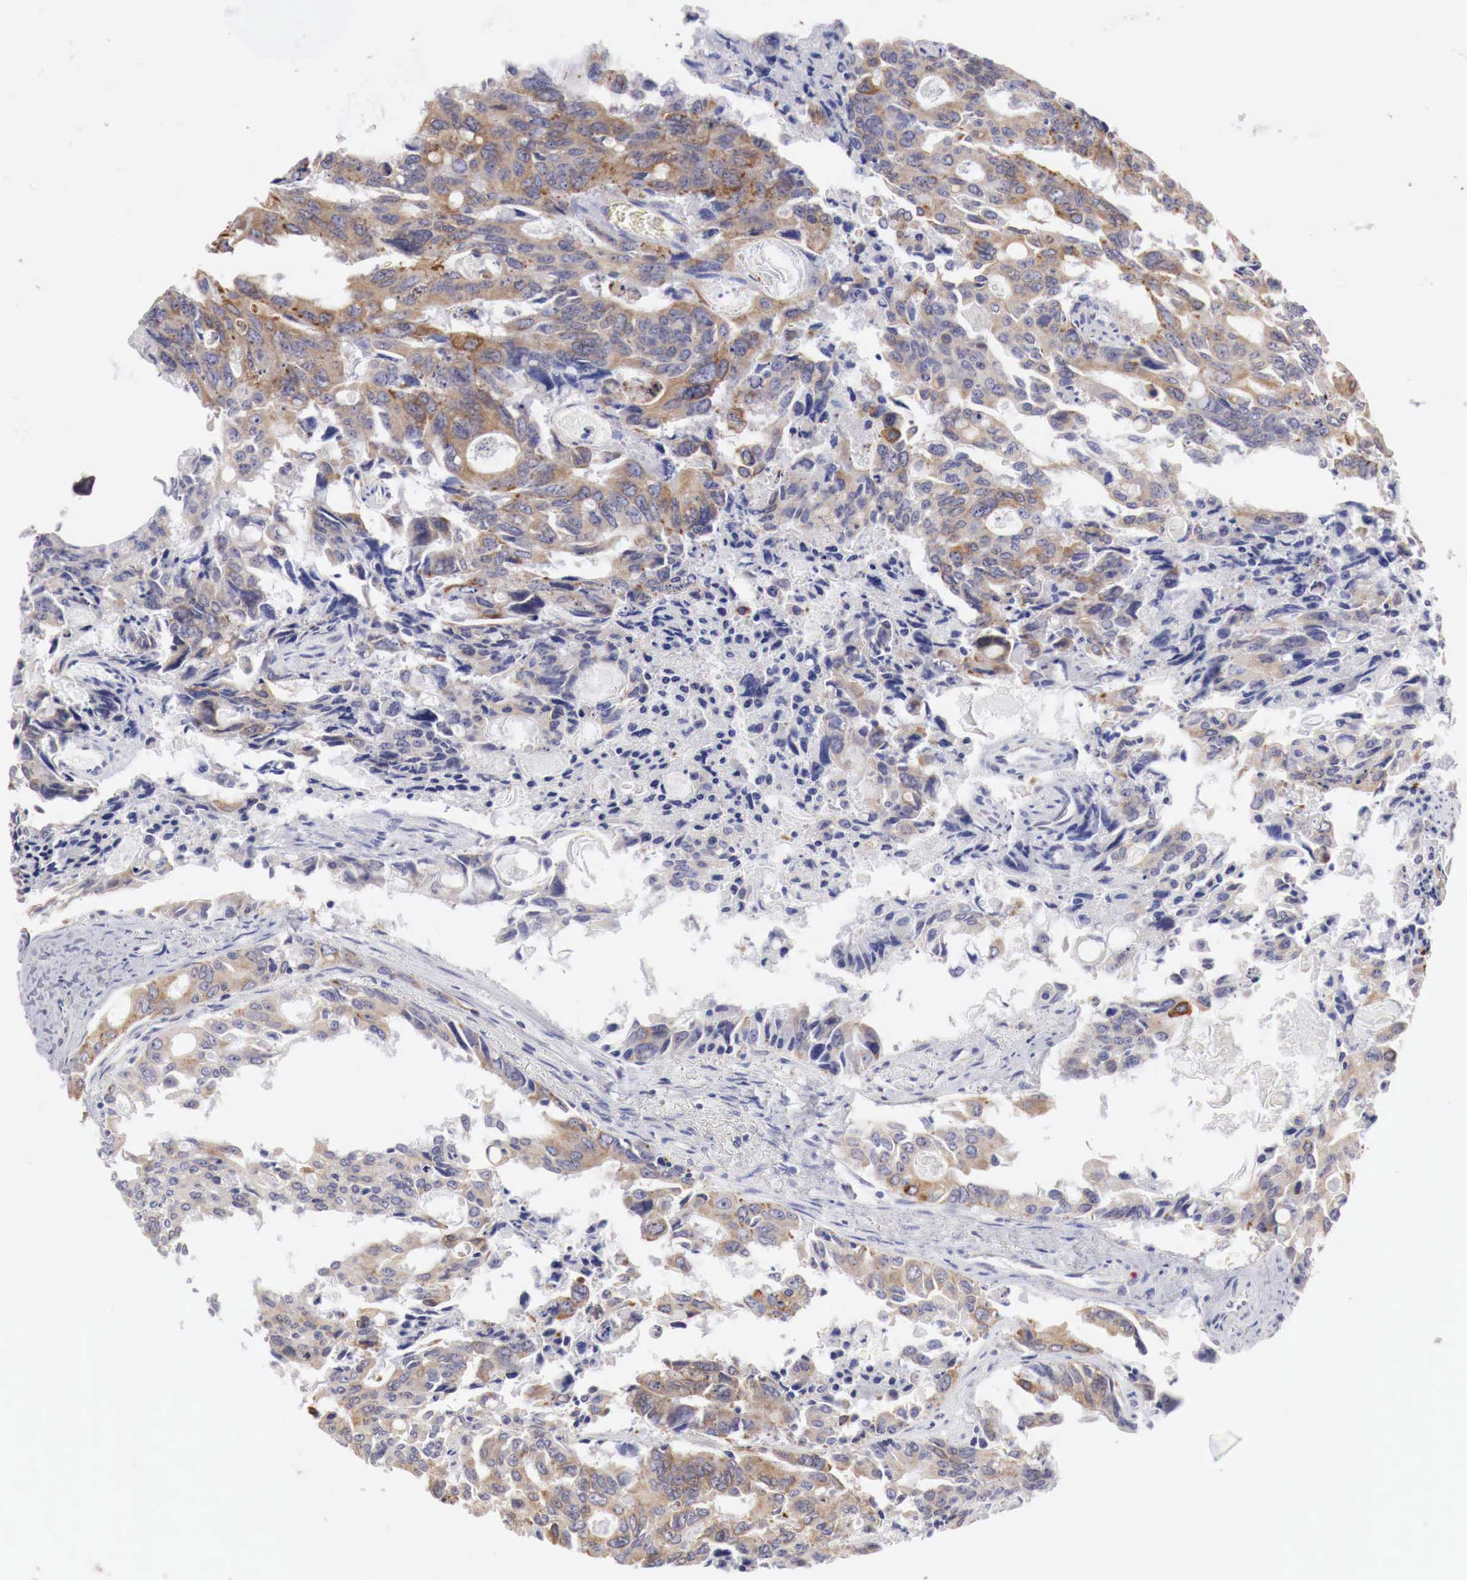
{"staining": {"intensity": "moderate", "quantity": ">75%", "location": "cytoplasmic/membranous"}, "tissue": "colorectal cancer", "cell_type": "Tumor cells", "image_type": "cancer", "snomed": [{"axis": "morphology", "description": "Adenocarcinoma, NOS"}, {"axis": "topography", "description": "Rectum"}], "caption": "This is a histology image of immunohistochemistry staining of colorectal adenocarcinoma, which shows moderate positivity in the cytoplasmic/membranous of tumor cells.", "gene": "NSDHL", "patient": {"sex": "male", "age": 76}}